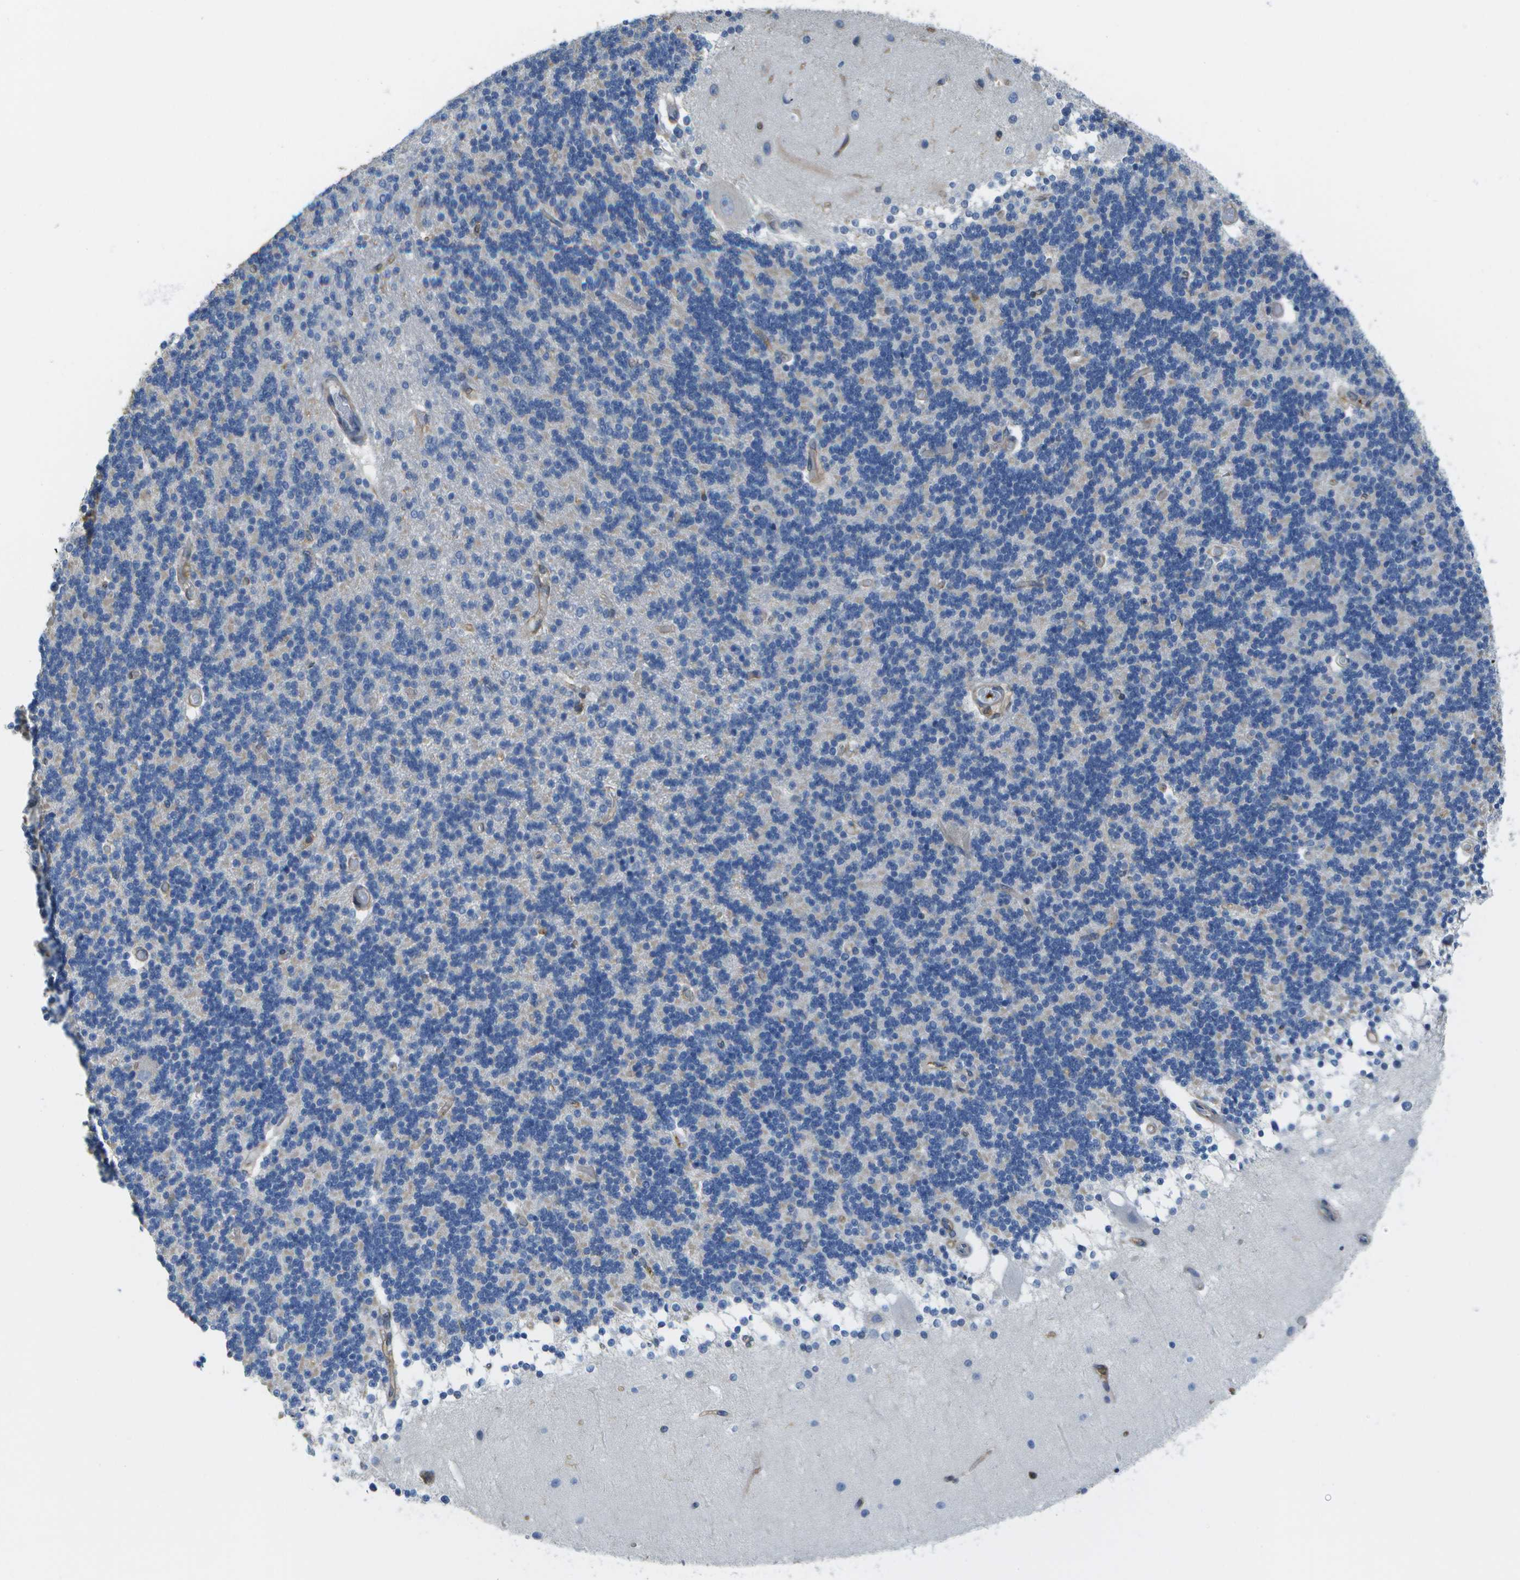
{"staining": {"intensity": "weak", "quantity": "<25%", "location": "cytoplasmic/membranous"}, "tissue": "cerebellum", "cell_type": "Cells in granular layer", "image_type": "normal", "snomed": [{"axis": "morphology", "description": "Normal tissue, NOS"}, {"axis": "topography", "description": "Cerebellum"}], "caption": "This image is of benign cerebellum stained with IHC to label a protein in brown with the nuclei are counter-stained blue. There is no staining in cells in granular layer. Nuclei are stained in blue.", "gene": "RCSD1", "patient": {"sex": "female", "age": 54}}